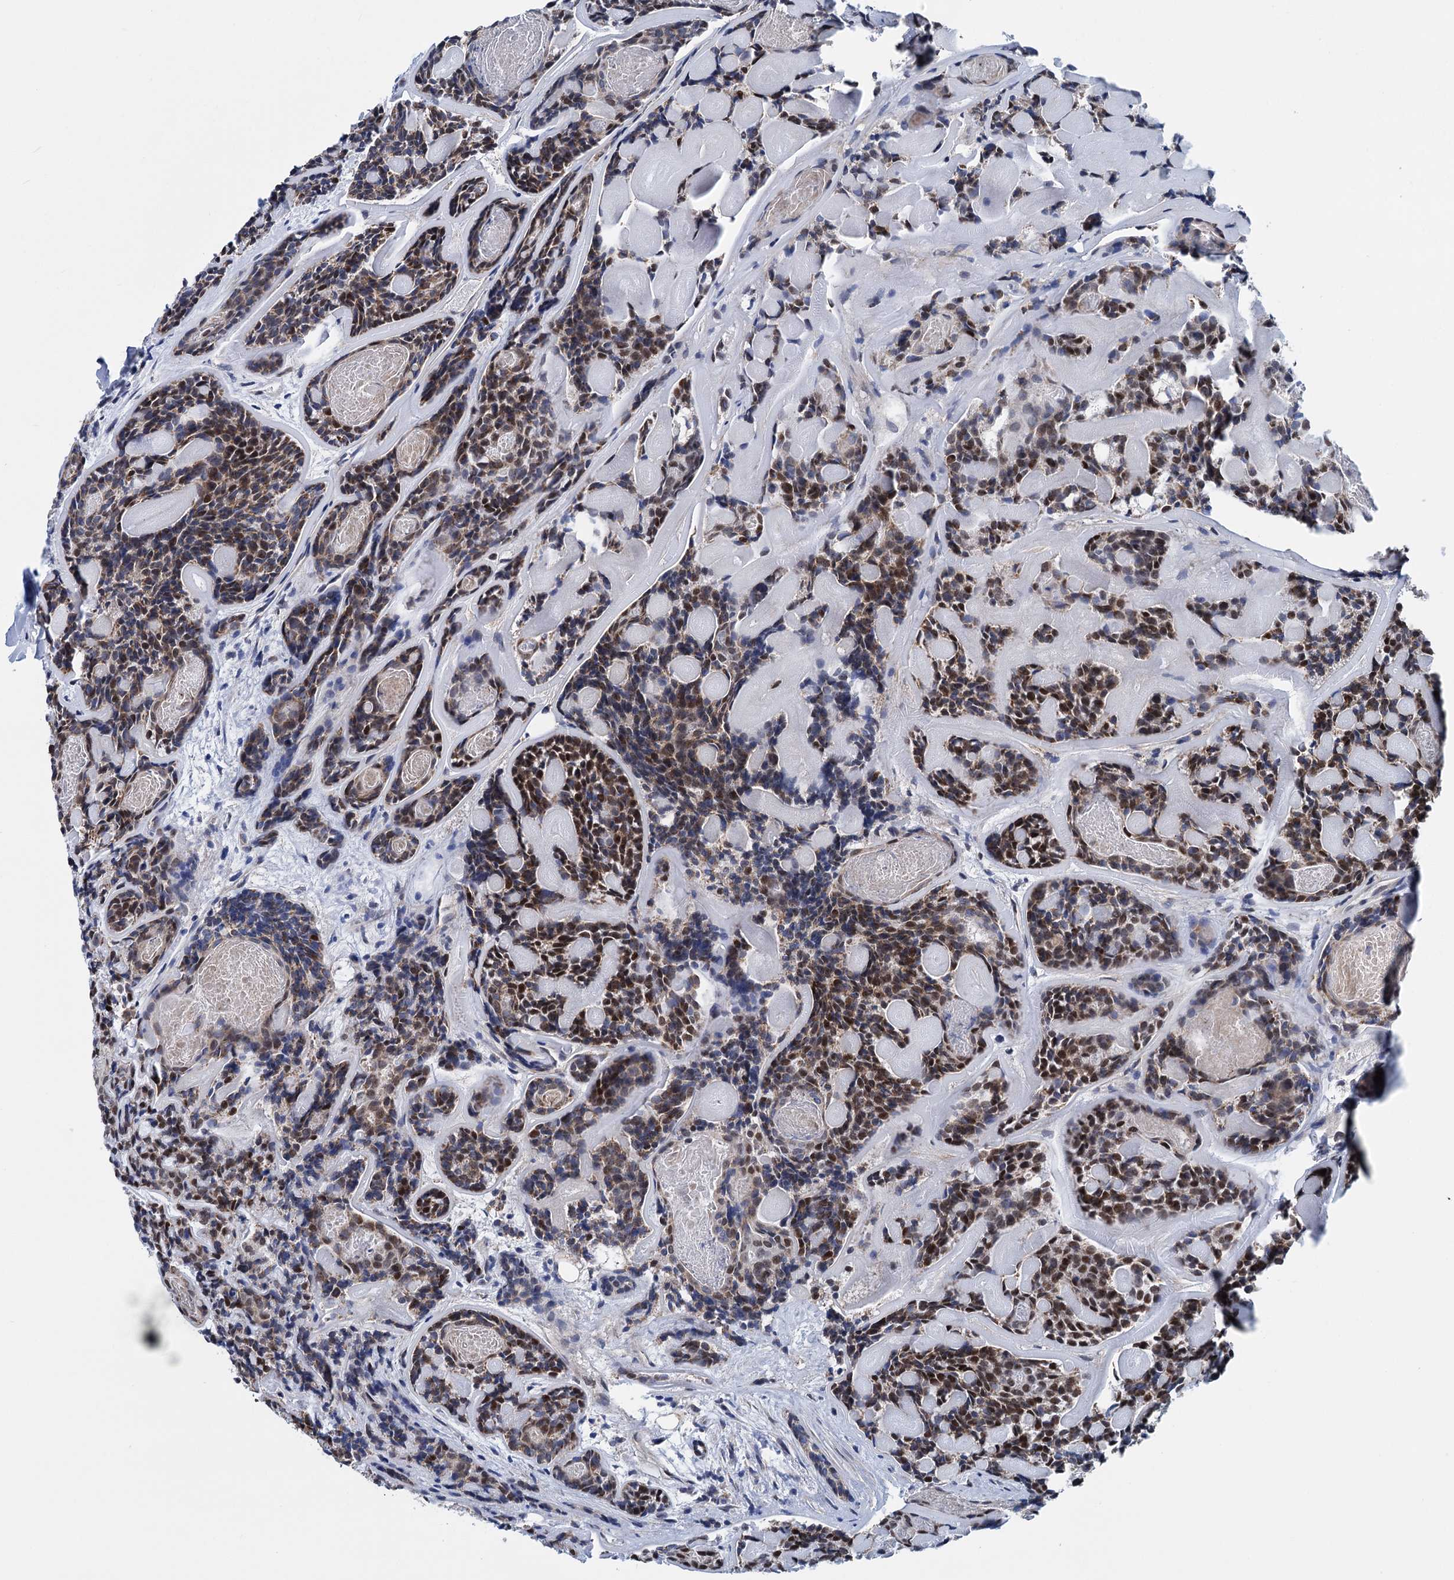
{"staining": {"intensity": "moderate", "quantity": "25%-75%", "location": "cytoplasmic/membranous,nuclear"}, "tissue": "head and neck cancer", "cell_type": "Tumor cells", "image_type": "cancer", "snomed": [{"axis": "morphology", "description": "Adenocarcinoma, NOS"}, {"axis": "topography", "description": "Salivary gland"}, {"axis": "topography", "description": "Head-Neck"}], "caption": "Human adenocarcinoma (head and neck) stained with a brown dye reveals moderate cytoplasmic/membranous and nuclear positive staining in about 25%-75% of tumor cells.", "gene": "MORN3", "patient": {"sex": "female", "age": 63}}